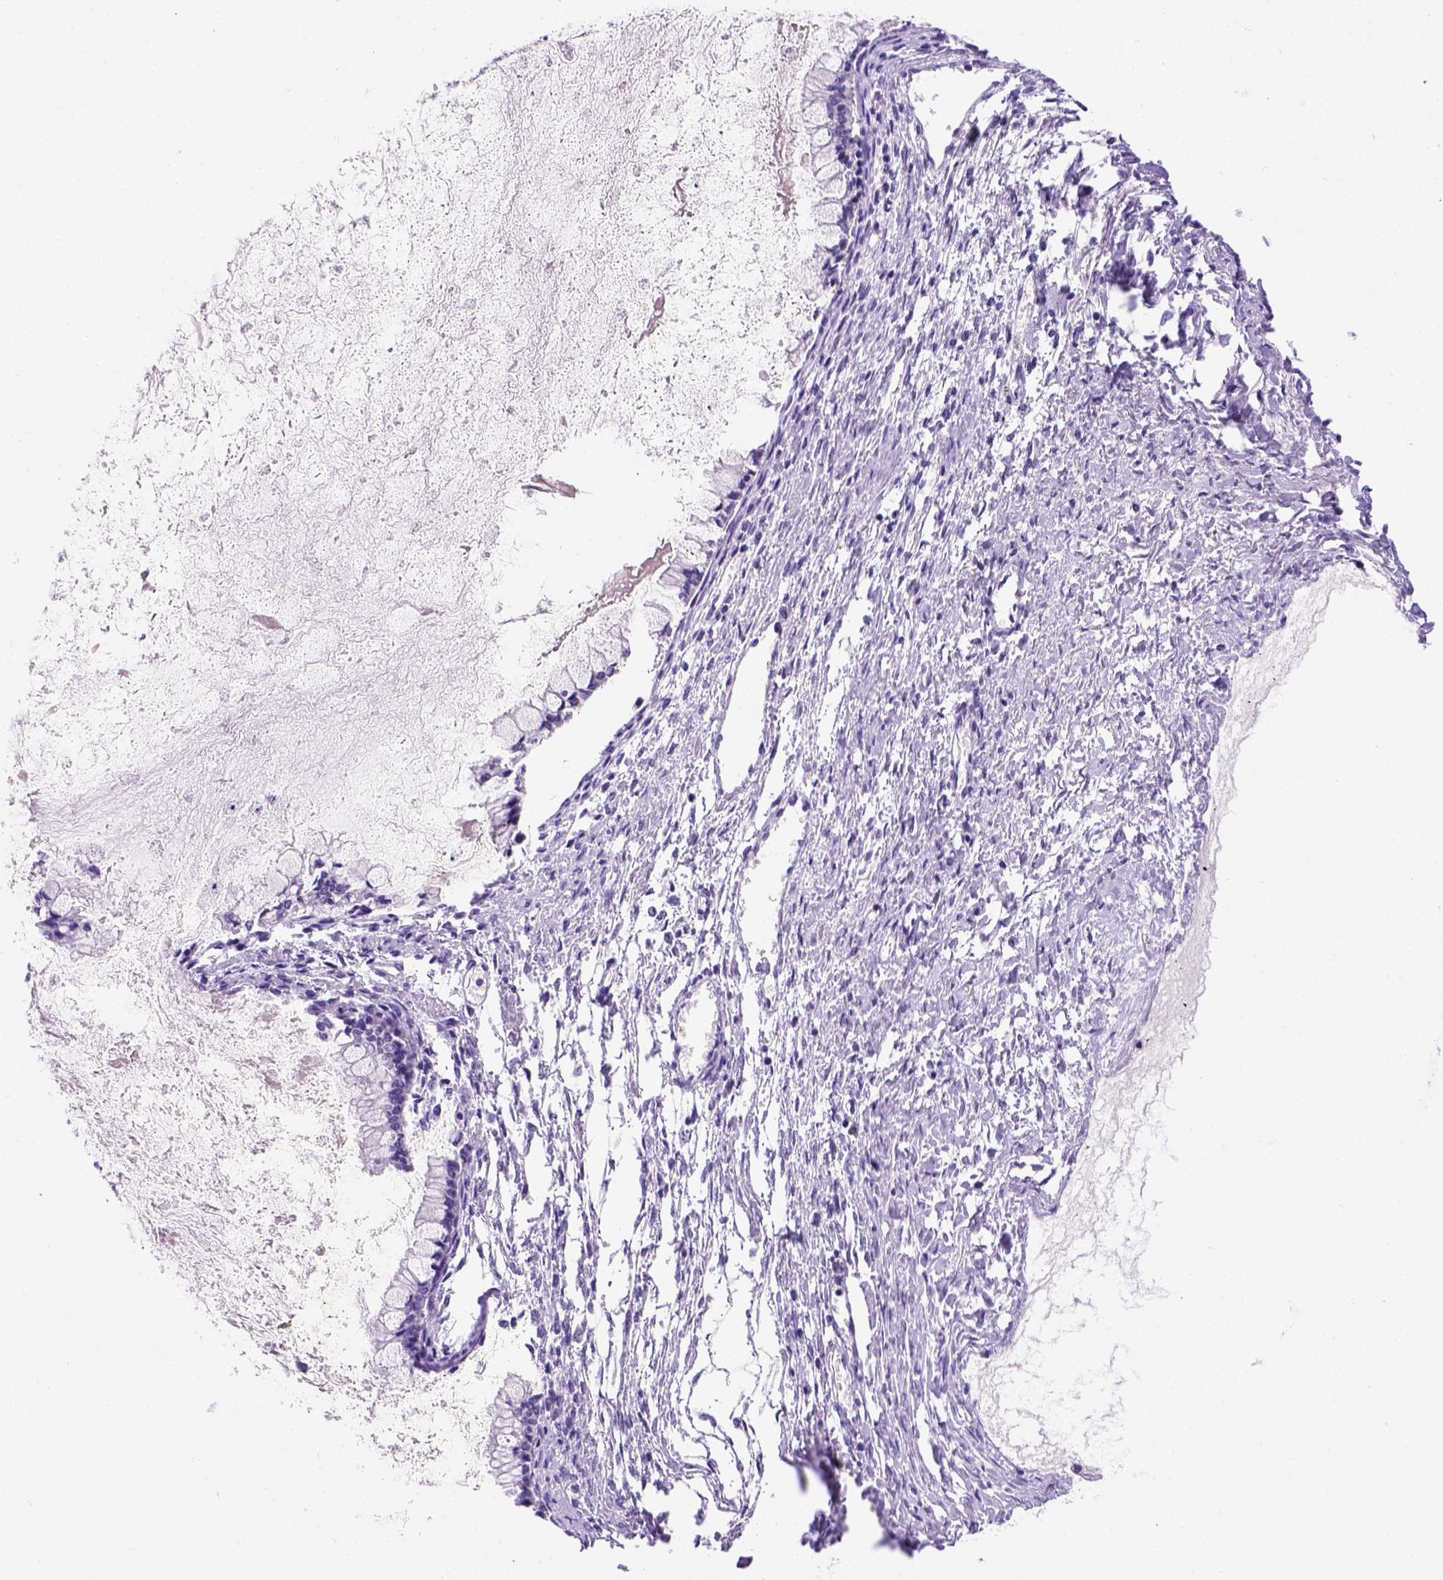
{"staining": {"intensity": "negative", "quantity": "none", "location": "none"}, "tissue": "ovarian cancer", "cell_type": "Tumor cells", "image_type": "cancer", "snomed": [{"axis": "morphology", "description": "Cystadenocarcinoma, mucinous, NOS"}, {"axis": "topography", "description": "Ovary"}], "caption": "A high-resolution image shows immunohistochemistry (IHC) staining of mucinous cystadenocarcinoma (ovarian), which exhibits no significant positivity in tumor cells.", "gene": "FAM81B", "patient": {"sex": "female", "age": 67}}